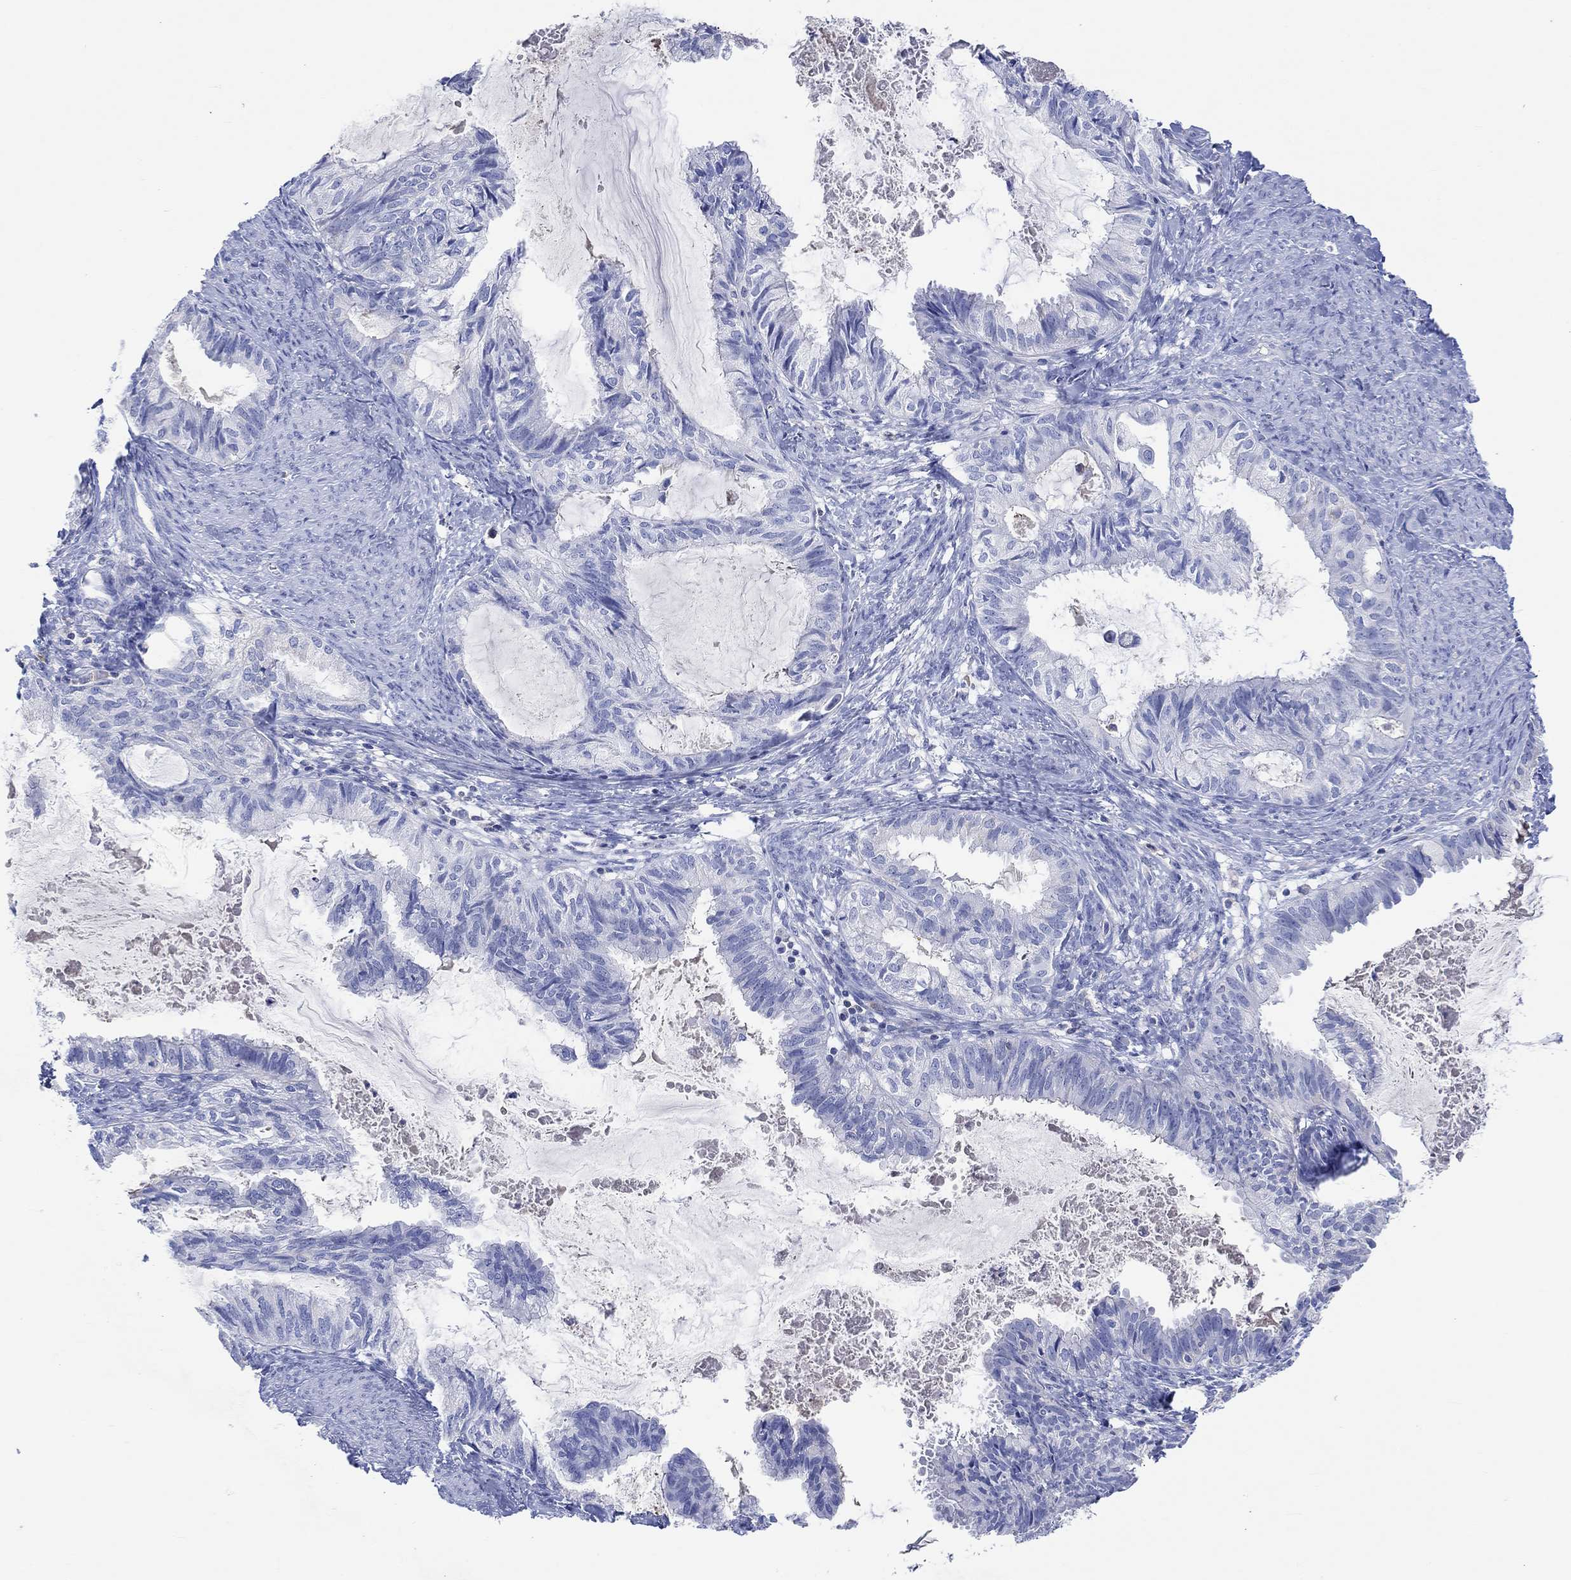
{"staining": {"intensity": "negative", "quantity": "none", "location": "none"}, "tissue": "endometrial cancer", "cell_type": "Tumor cells", "image_type": "cancer", "snomed": [{"axis": "morphology", "description": "Adenocarcinoma, NOS"}, {"axis": "topography", "description": "Endometrium"}], "caption": "This is a image of IHC staining of endometrial cancer (adenocarcinoma), which shows no staining in tumor cells. (Brightfield microscopy of DAB immunohistochemistry (IHC) at high magnification).", "gene": "GCM1", "patient": {"sex": "female", "age": 86}}